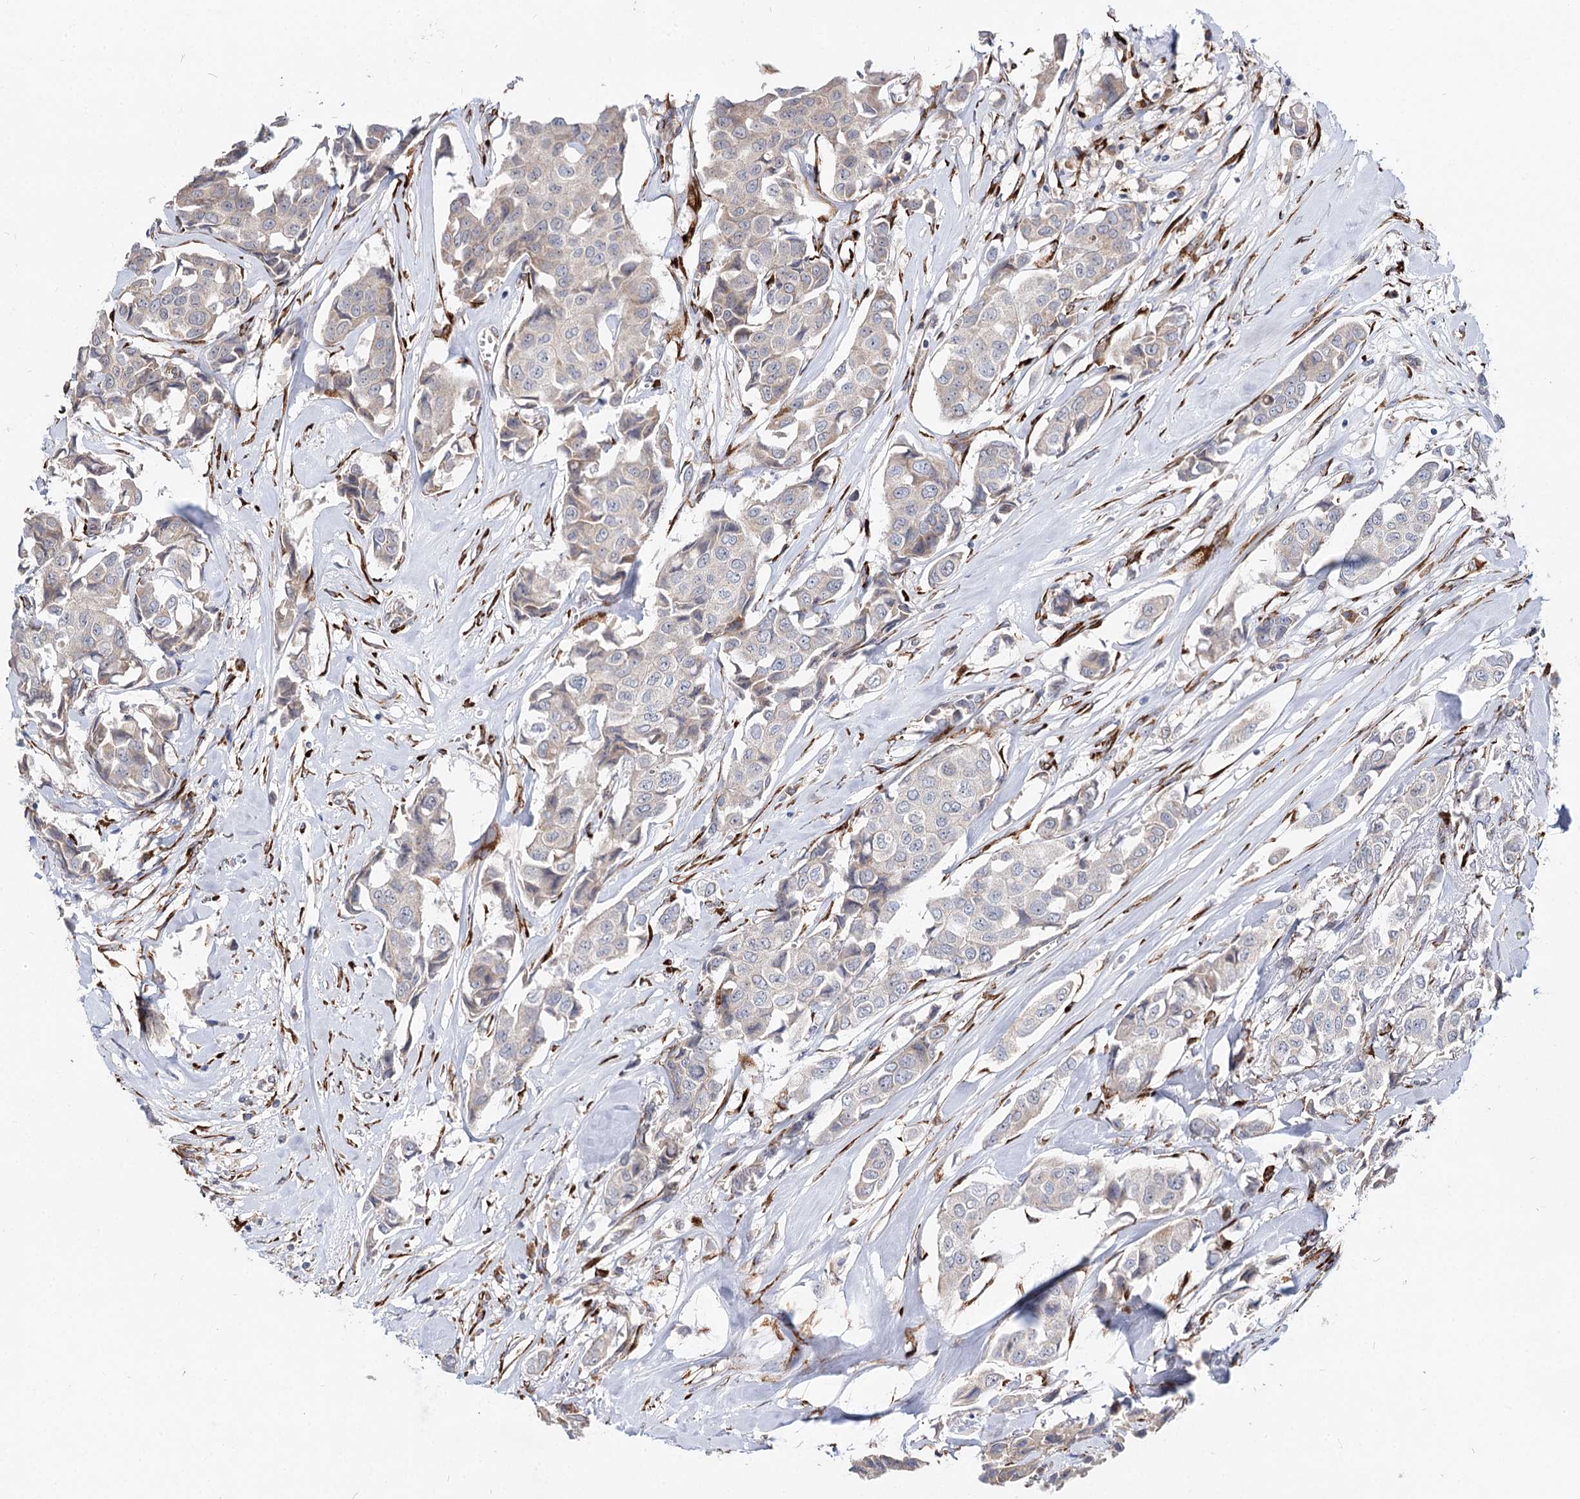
{"staining": {"intensity": "negative", "quantity": "none", "location": "none"}, "tissue": "breast cancer", "cell_type": "Tumor cells", "image_type": "cancer", "snomed": [{"axis": "morphology", "description": "Duct carcinoma"}, {"axis": "topography", "description": "Breast"}], "caption": "Tumor cells show no significant protein staining in breast cancer. (DAB (3,3'-diaminobenzidine) immunohistochemistry (IHC) with hematoxylin counter stain).", "gene": "SPART", "patient": {"sex": "female", "age": 80}}